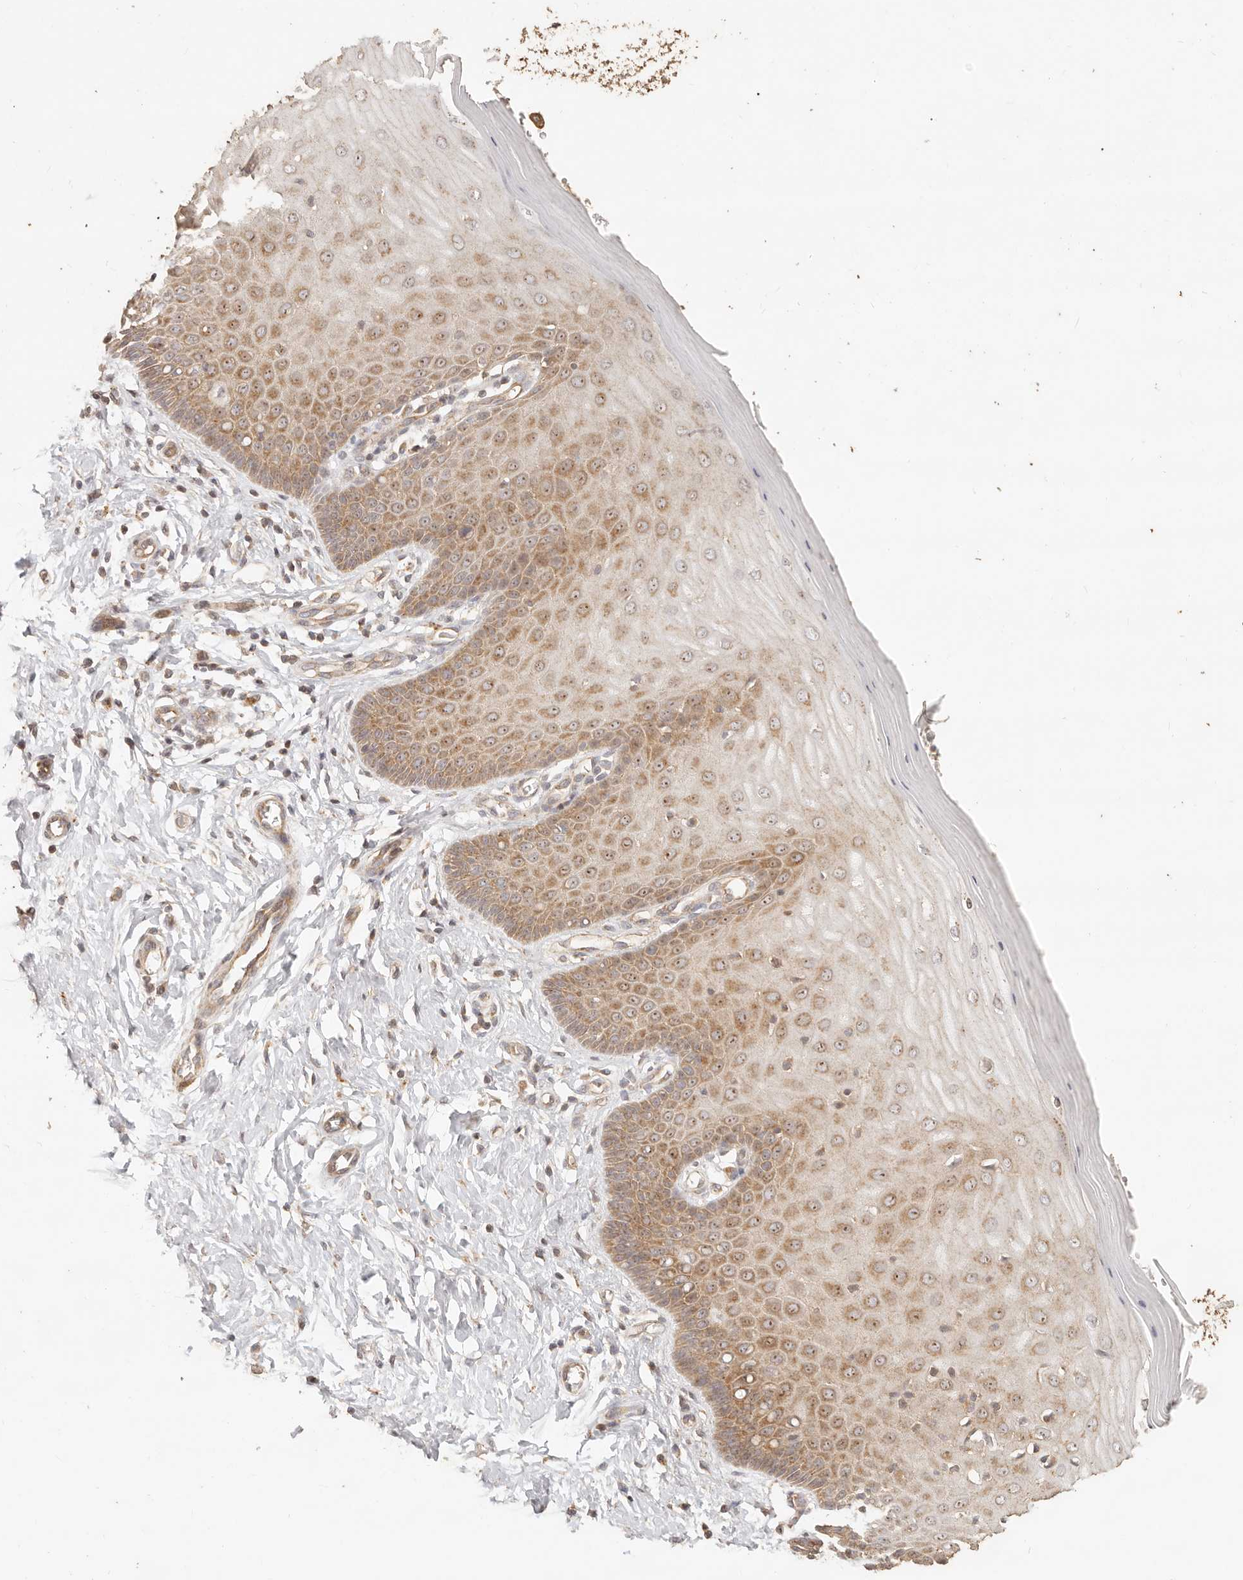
{"staining": {"intensity": "moderate", "quantity": "25%-75%", "location": "cytoplasmic/membranous,nuclear"}, "tissue": "cervix", "cell_type": "Glandular cells", "image_type": "normal", "snomed": [{"axis": "morphology", "description": "Normal tissue, NOS"}, {"axis": "topography", "description": "Cervix"}], "caption": "Protein expression by immunohistochemistry (IHC) demonstrates moderate cytoplasmic/membranous,nuclear expression in approximately 25%-75% of glandular cells in benign cervix.", "gene": "PTPN22", "patient": {"sex": "female", "age": 55}}